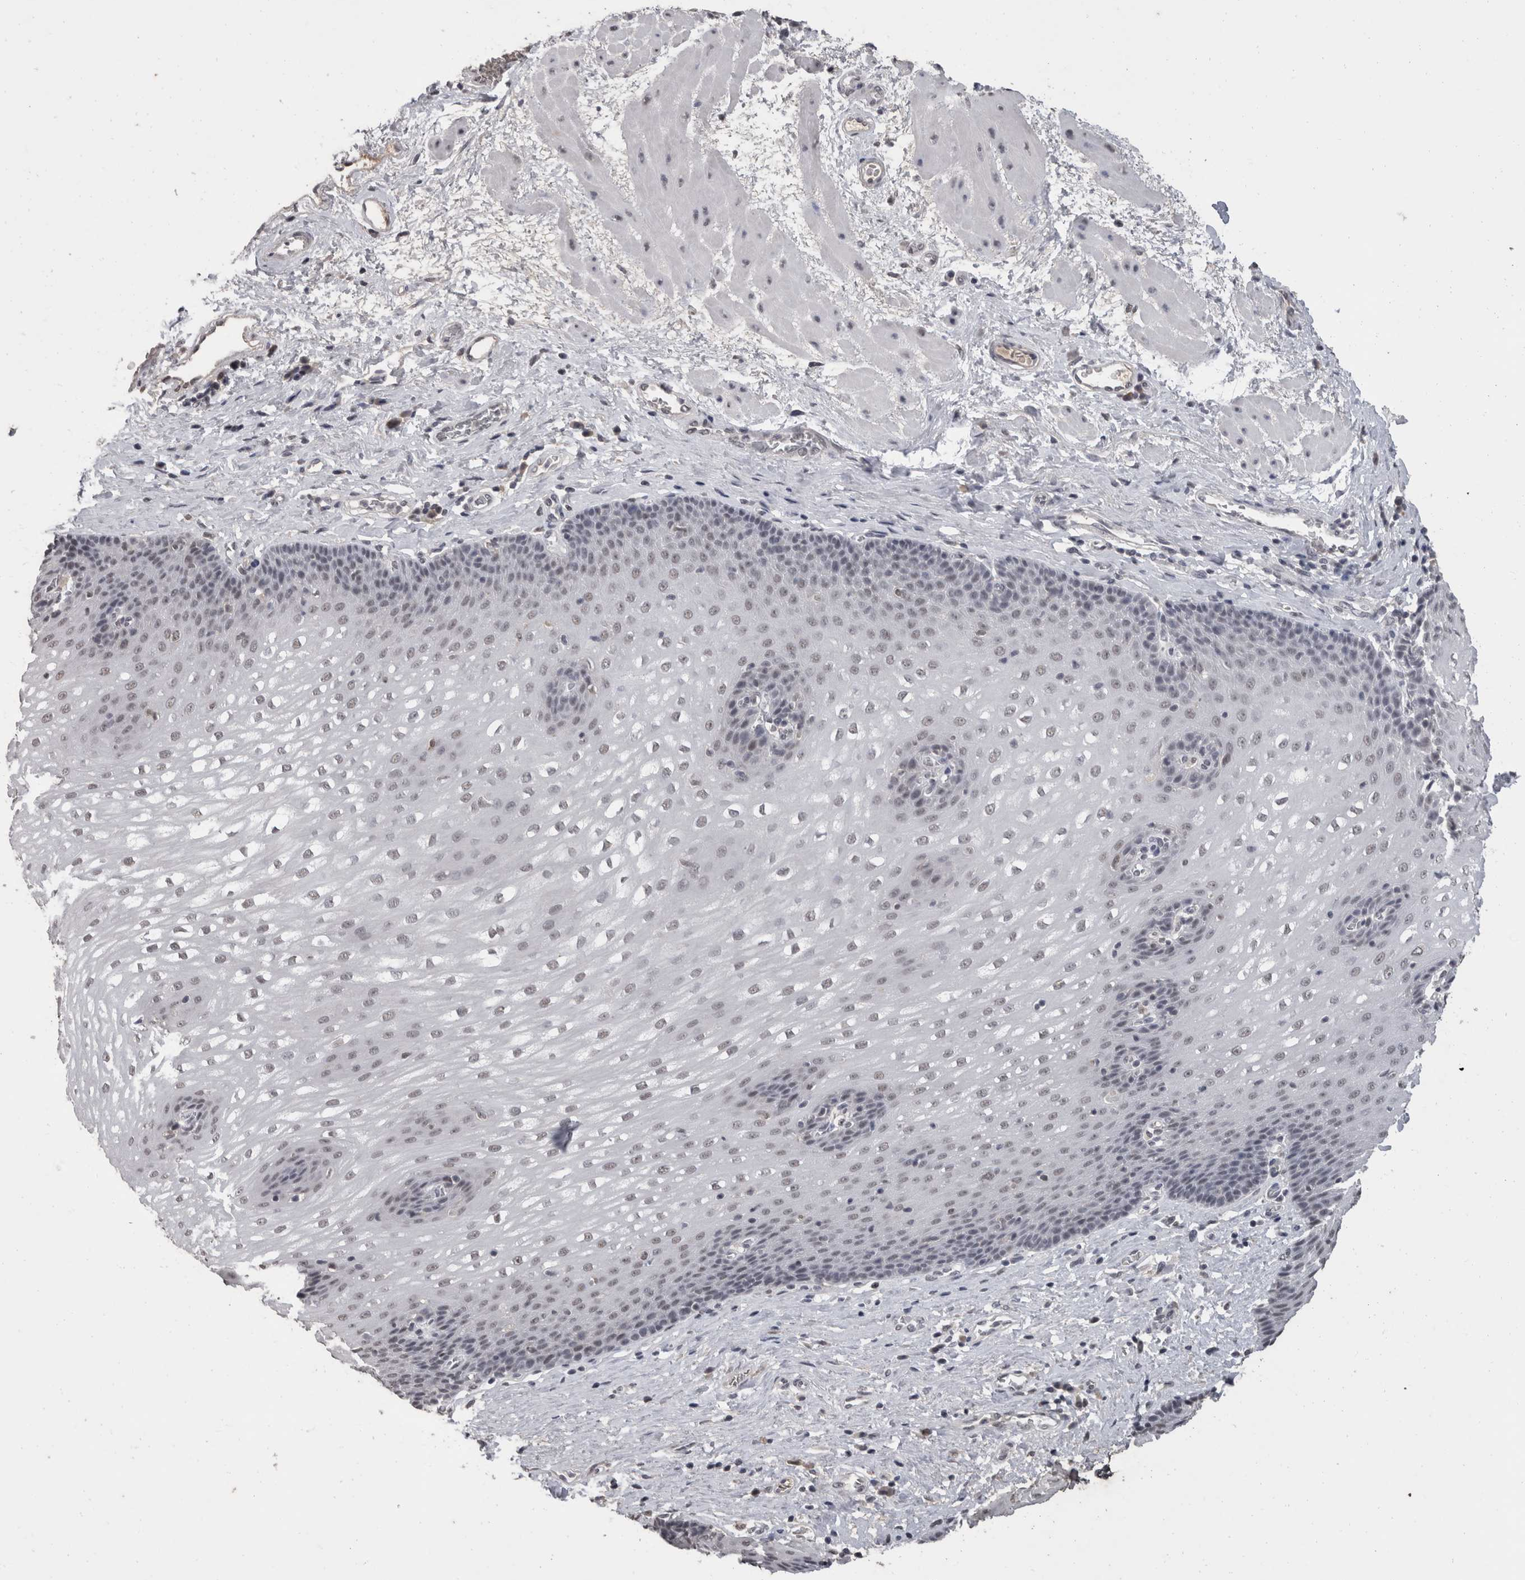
{"staining": {"intensity": "weak", "quantity": "<25%", "location": "nuclear"}, "tissue": "esophagus", "cell_type": "Squamous epithelial cells", "image_type": "normal", "snomed": [{"axis": "morphology", "description": "Normal tissue, NOS"}, {"axis": "topography", "description": "Esophagus"}], "caption": "Squamous epithelial cells are negative for brown protein staining in unremarkable esophagus. (DAB (3,3'-diaminobenzidine) IHC, high magnification).", "gene": "DDX17", "patient": {"sex": "male", "age": 48}}